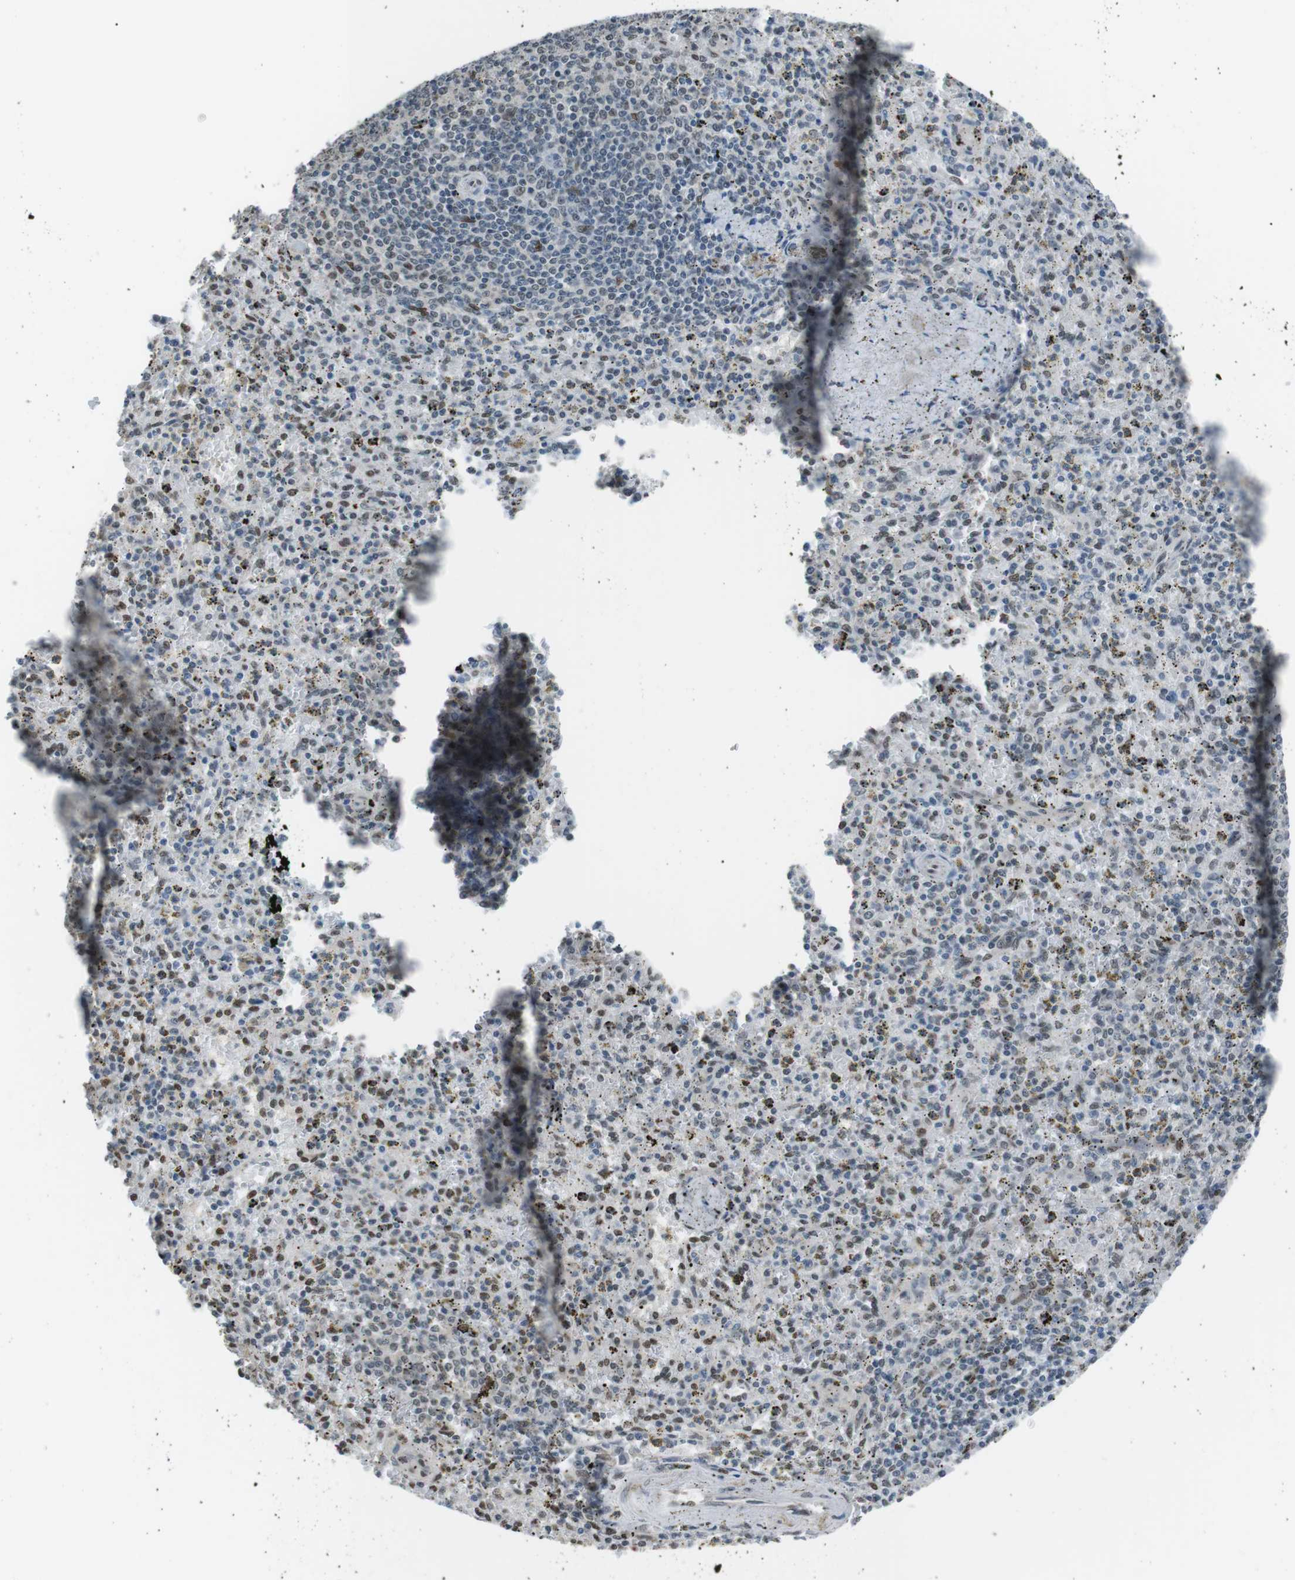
{"staining": {"intensity": "weak", "quantity": "25%-75%", "location": "nuclear"}, "tissue": "spleen", "cell_type": "Cells in red pulp", "image_type": "normal", "snomed": [{"axis": "morphology", "description": "Normal tissue, NOS"}, {"axis": "topography", "description": "Spleen"}], "caption": "Weak nuclear staining is identified in about 25%-75% of cells in red pulp in normal spleen. (IHC, brightfield microscopy, high magnification).", "gene": "SRPK2", "patient": {"sex": "male", "age": 72}}